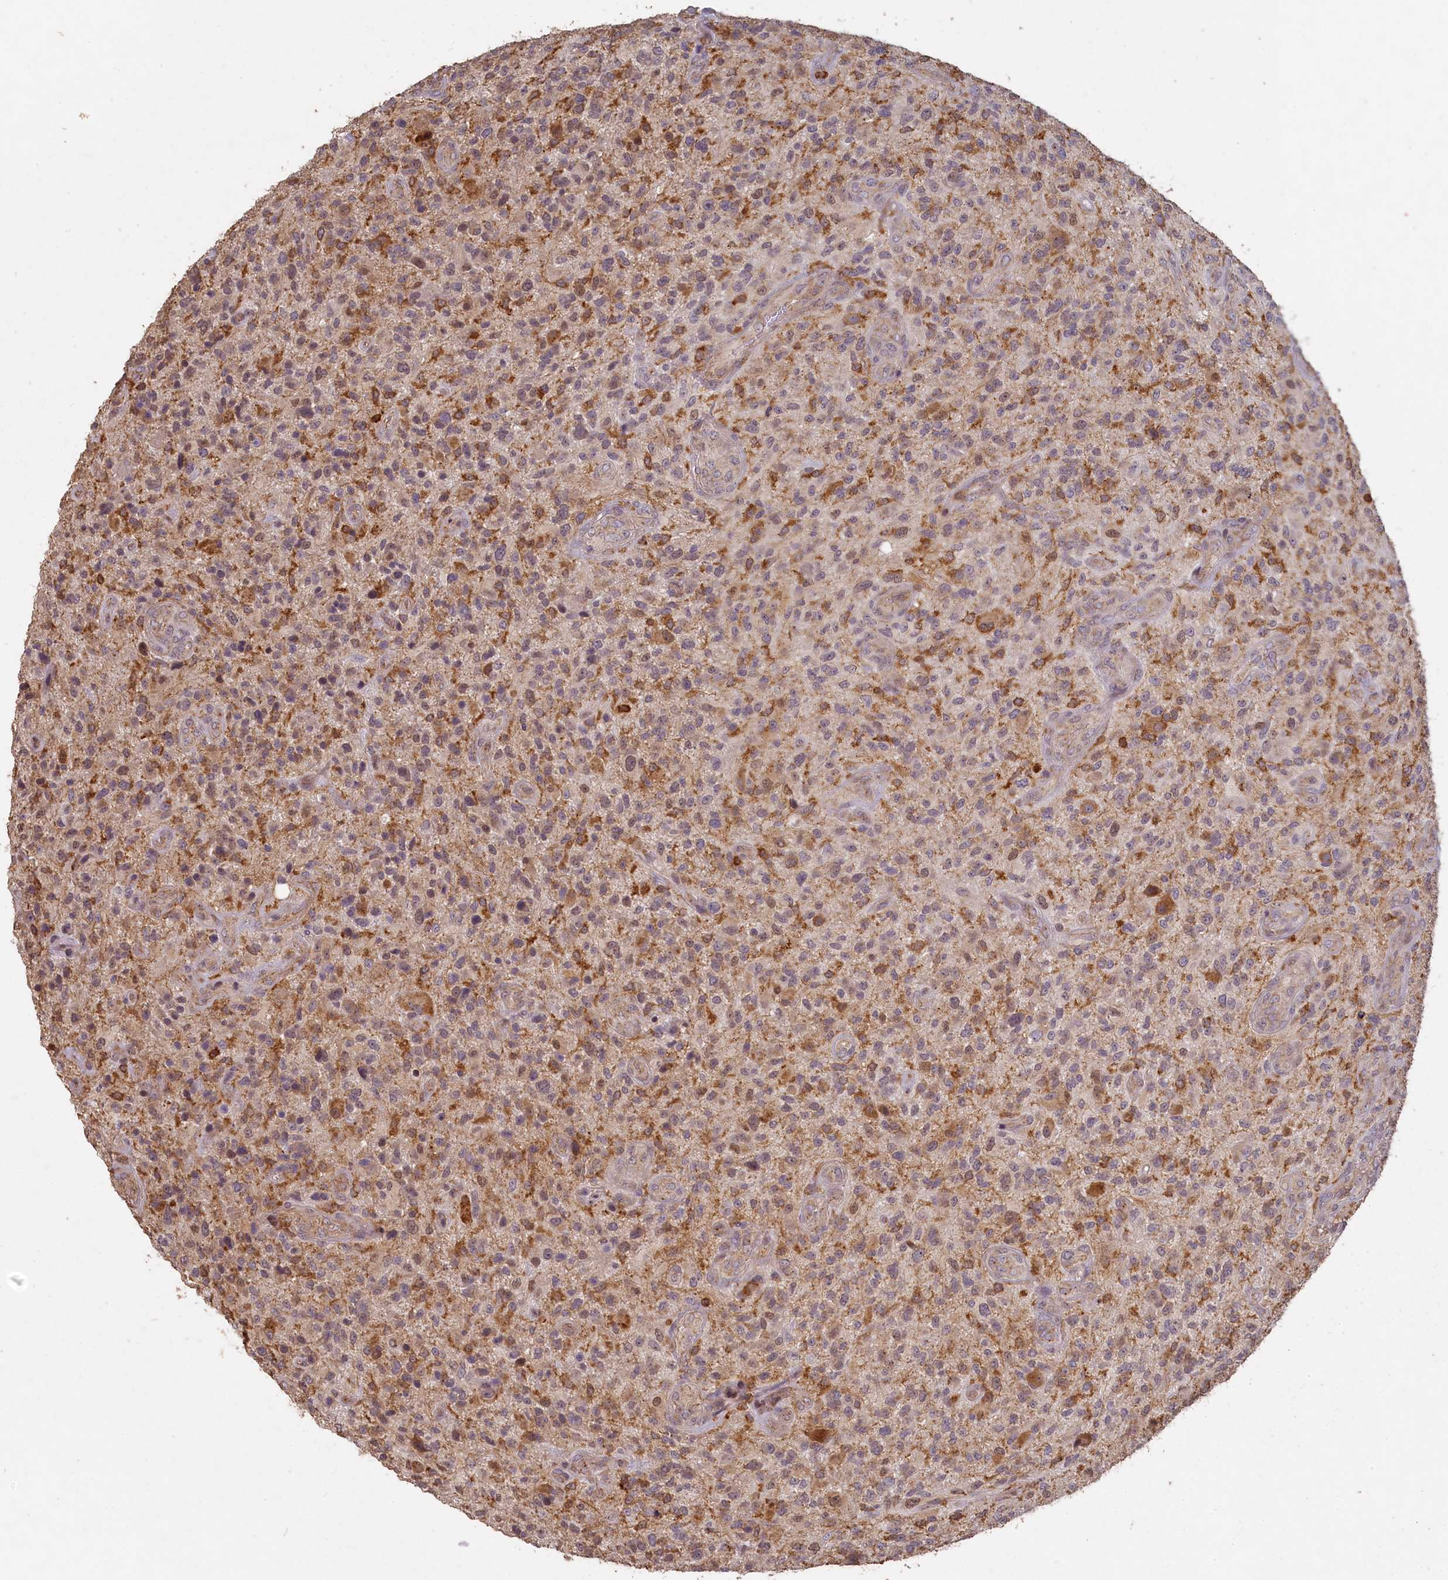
{"staining": {"intensity": "negative", "quantity": "none", "location": "none"}, "tissue": "glioma", "cell_type": "Tumor cells", "image_type": "cancer", "snomed": [{"axis": "morphology", "description": "Glioma, malignant, High grade"}, {"axis": "topography", "description": "Brain"}], "caption": "DAB immunohistochemical staining of malignant glioma (high-grade) exhibits no significant positivity in tumor cells.", "gene": "MADD", "patient": {"sex": "male", "age": 47}}